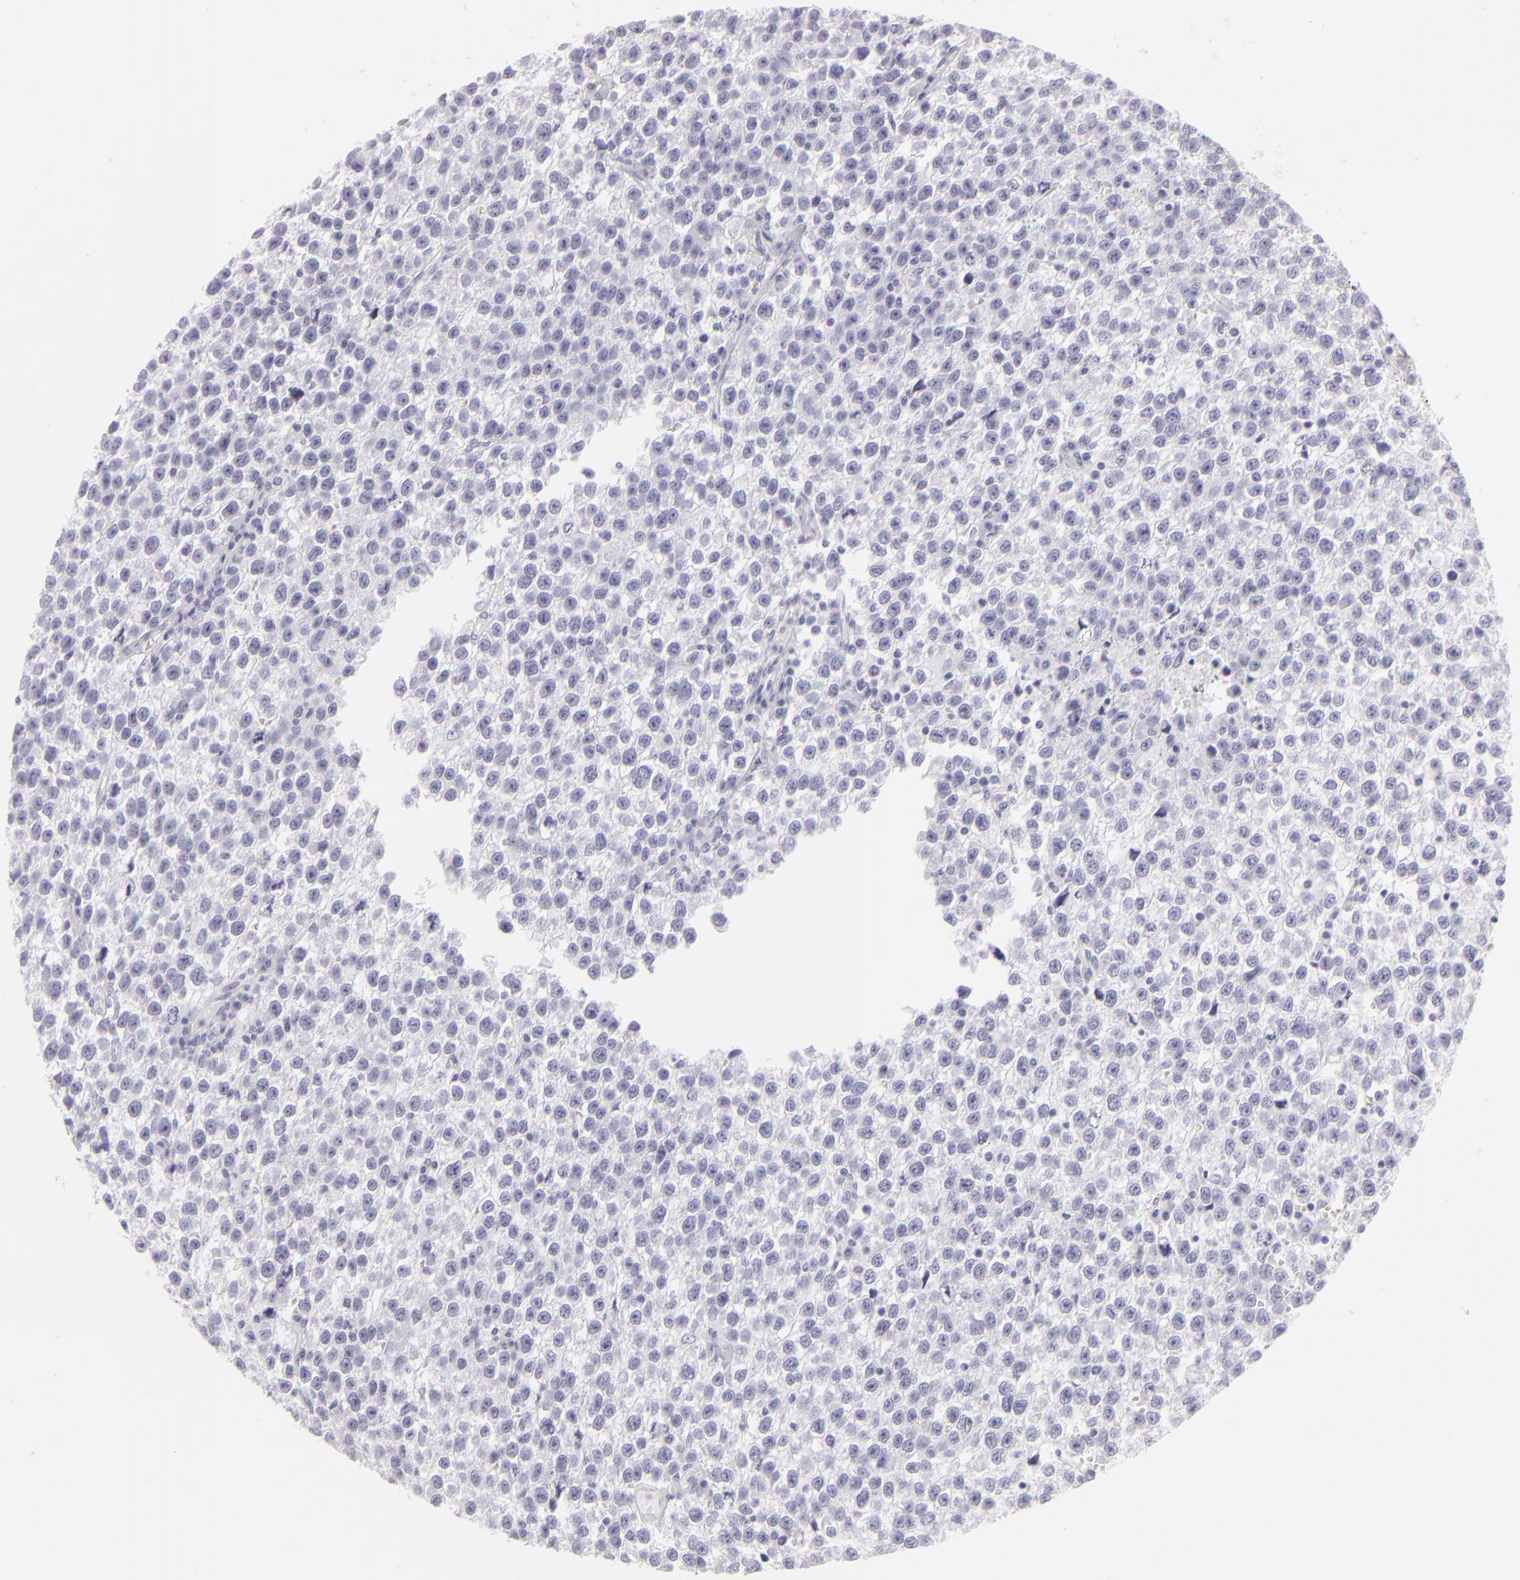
{"staining": {"intensity": "negative", "quantity": "none", "location": "none"}, "tissue": "testis cancer", "cell_type": "Tumor cells", "image_type": "cancer", "snomed": [{"axis": "morphology", "description": "Seminoma, NOS"}, {"axis": "topography", "description": "Testis"}], "caption": "This photomicrograph is of testis seminoma stained with immunohistochemistry (IHC) to label a protein in brown with the nuclei are counter-stained blue. There is no positivity in tumor cells.", "gene": "FLG", "patient": {"sex": "male", "age": 35}}